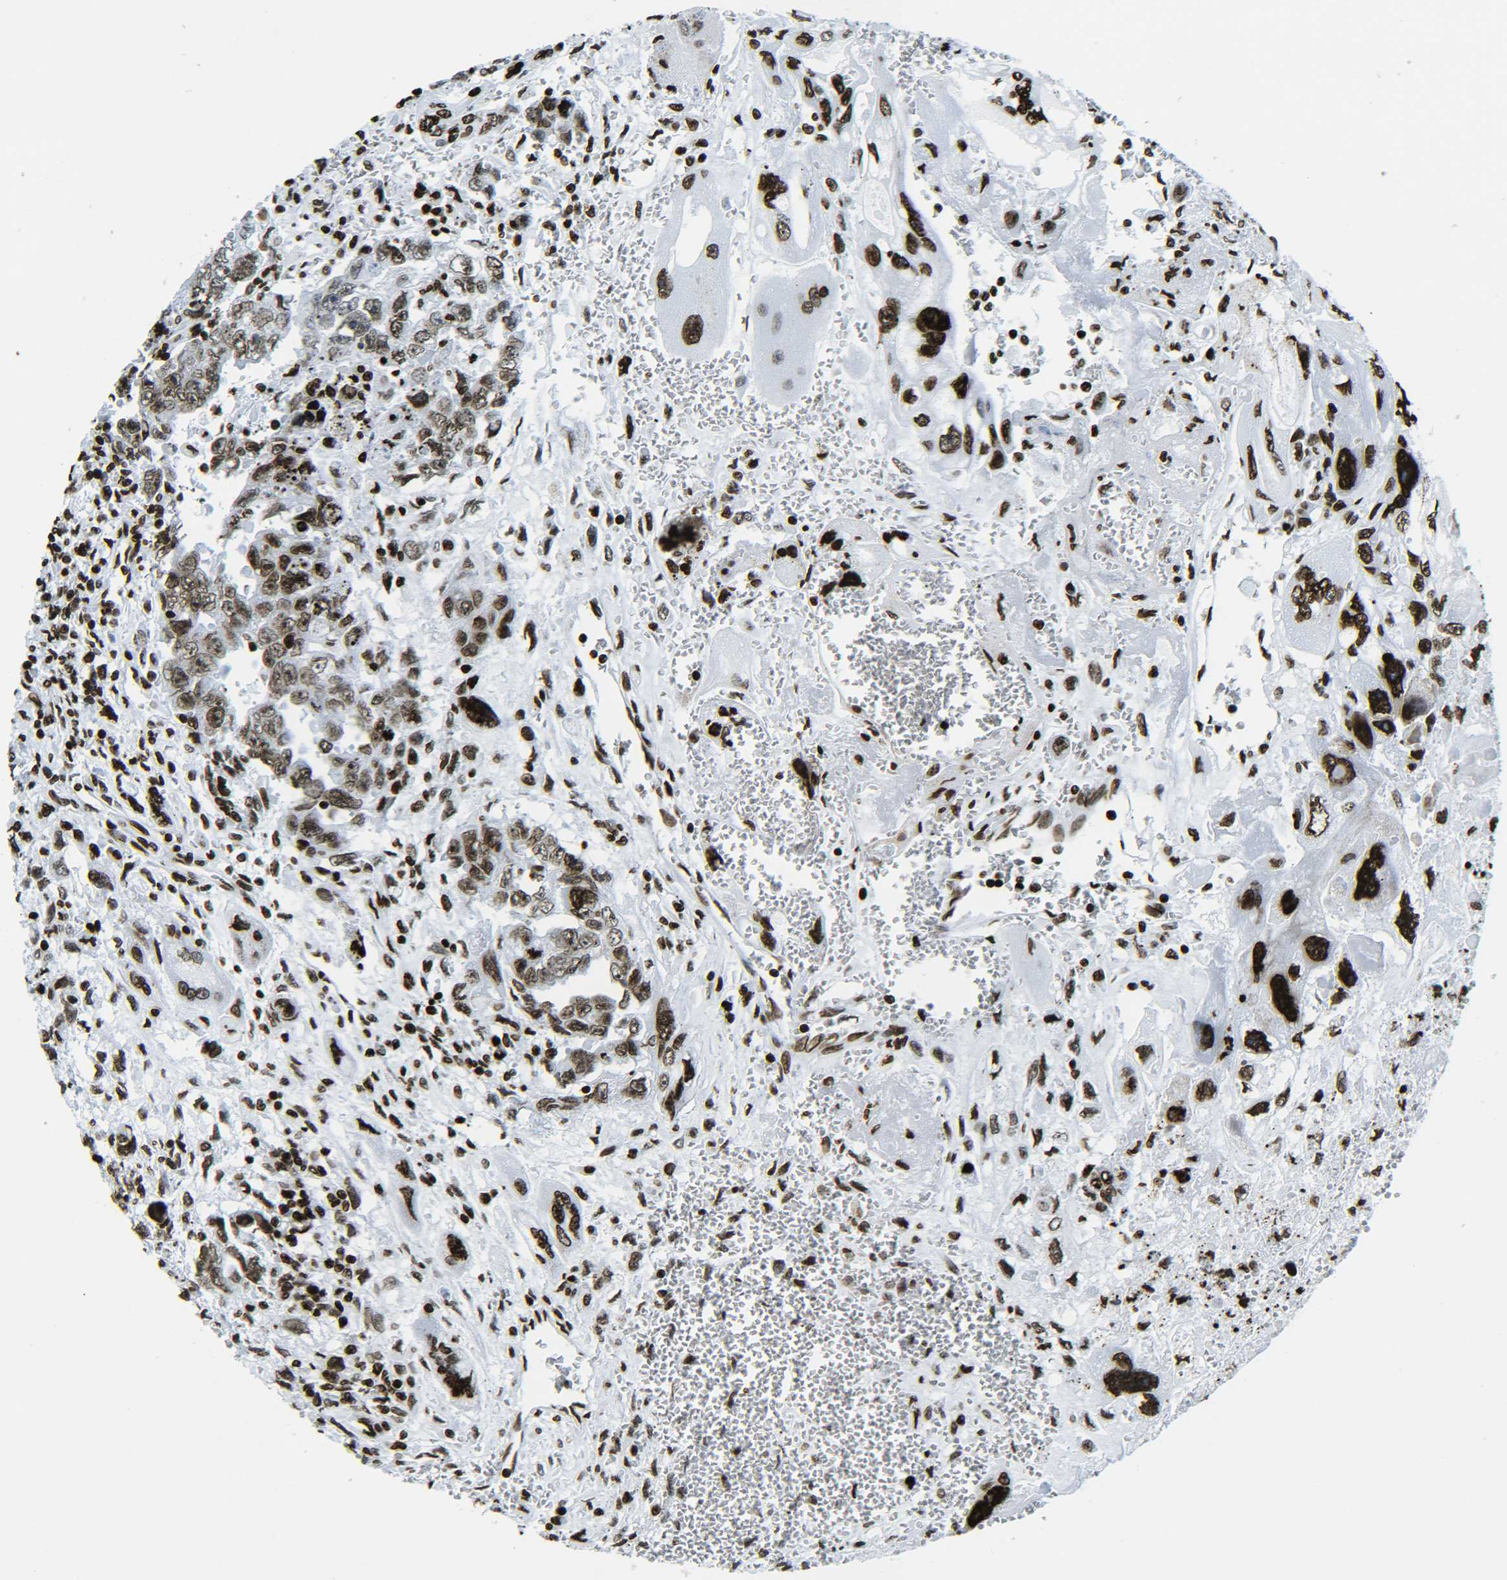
{"staining": {"intensity": "strong", "quantity": ">75%", "location": "nuclear"}, "tissue": "testis cancer", "cell_type": "Tumor cells", "image_type": "cancer", "snomed": [{"axis": "morphology", "description": "Carcinoma, Embryonal, NOS"}, {"axis": "topography", "description": "Testis"}], "caption": "This is a micrograph of IHC staining of testis cancer (embryonal carcinoma), which shows strong positivity in the nuclear of tumor cells.", "gene": "H2AX", "patient": {"sex": "male", "age": 28}}